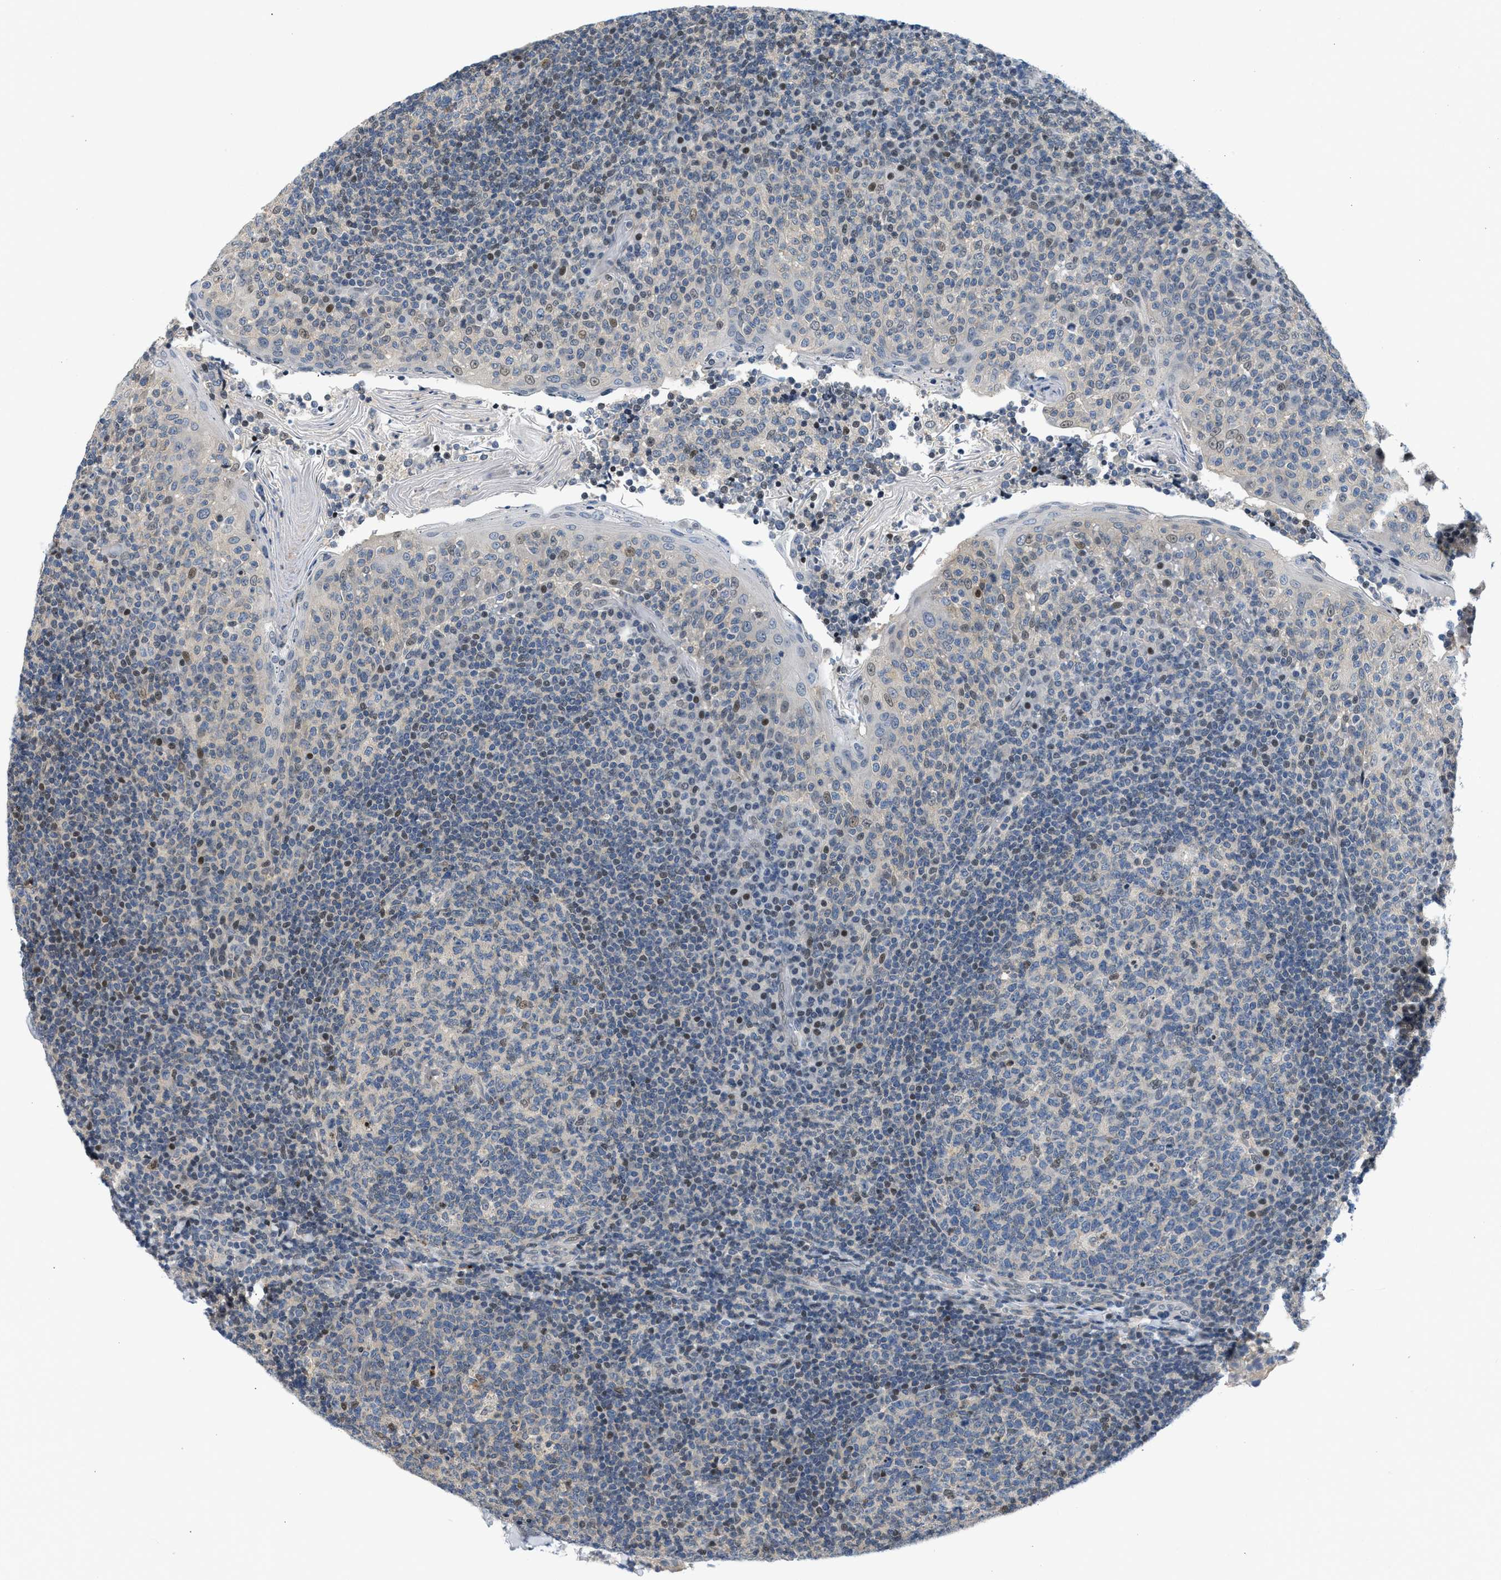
{"staining": {"intensity": "weak", "quantity": "<25%", "location": "nuclear"}, "tissue": "tonsil", "cell_type": "Germinal center cells", "image_type": "normal", "snomed": [{"axis": "morphology", "description": "Normal tissue, NOS"}, {"axis": "topography", "description": "Tonsil"}], "caption": "DAB (3,3'-diaminobenzidine) immunohistochemical staining of benign tonsil reveals no significant positivity in germinal center cells. The staining was performed using DAB (3,3'-diaminobenzidine) to visualize the protein expression in brown, while the nuclei were stained in blue with hematoxylin (Magnification: 20x).", "gene": "OLIG3", "patient": {"sex": "female", "age": 19}}